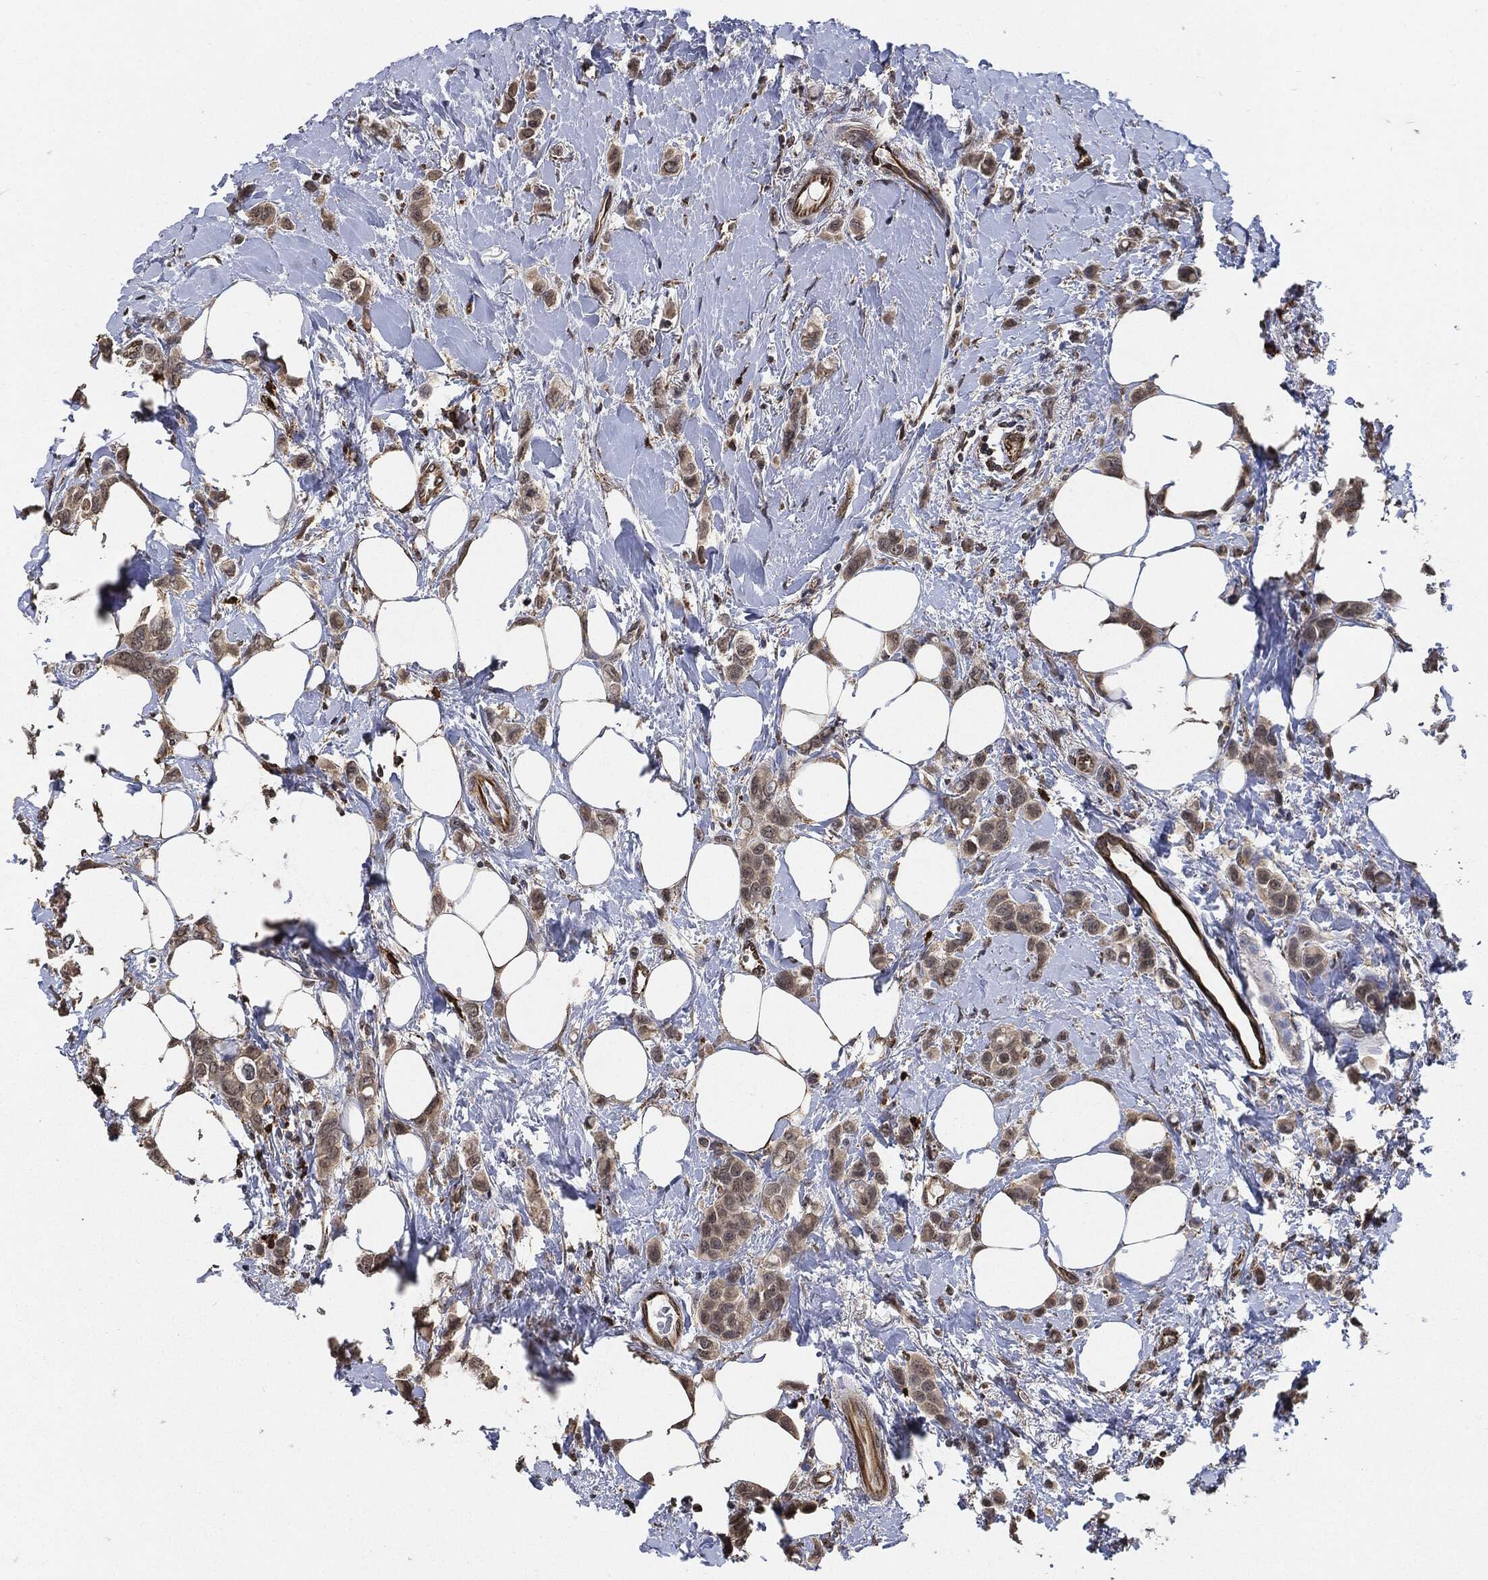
{"staining": {"intensity": "weak", "quantity": "25%-75%", "location": "cytoplasmic/membranous"}, "tissue": "breast cancer", "cell_type": "Tumor cells", "image_type": "cancer", "snomed": [{"axis": "morphology", "description": "Lobular carcinoma"}, {"axis": "topography", "description": "Breast"}], "caption": "Breast cancer stained for a protein demonstrates weak cytoplasmic/membranous positivity in tumor cells.", "gene": "S100A9", "patient": {"sex": "female", "age": 66}}